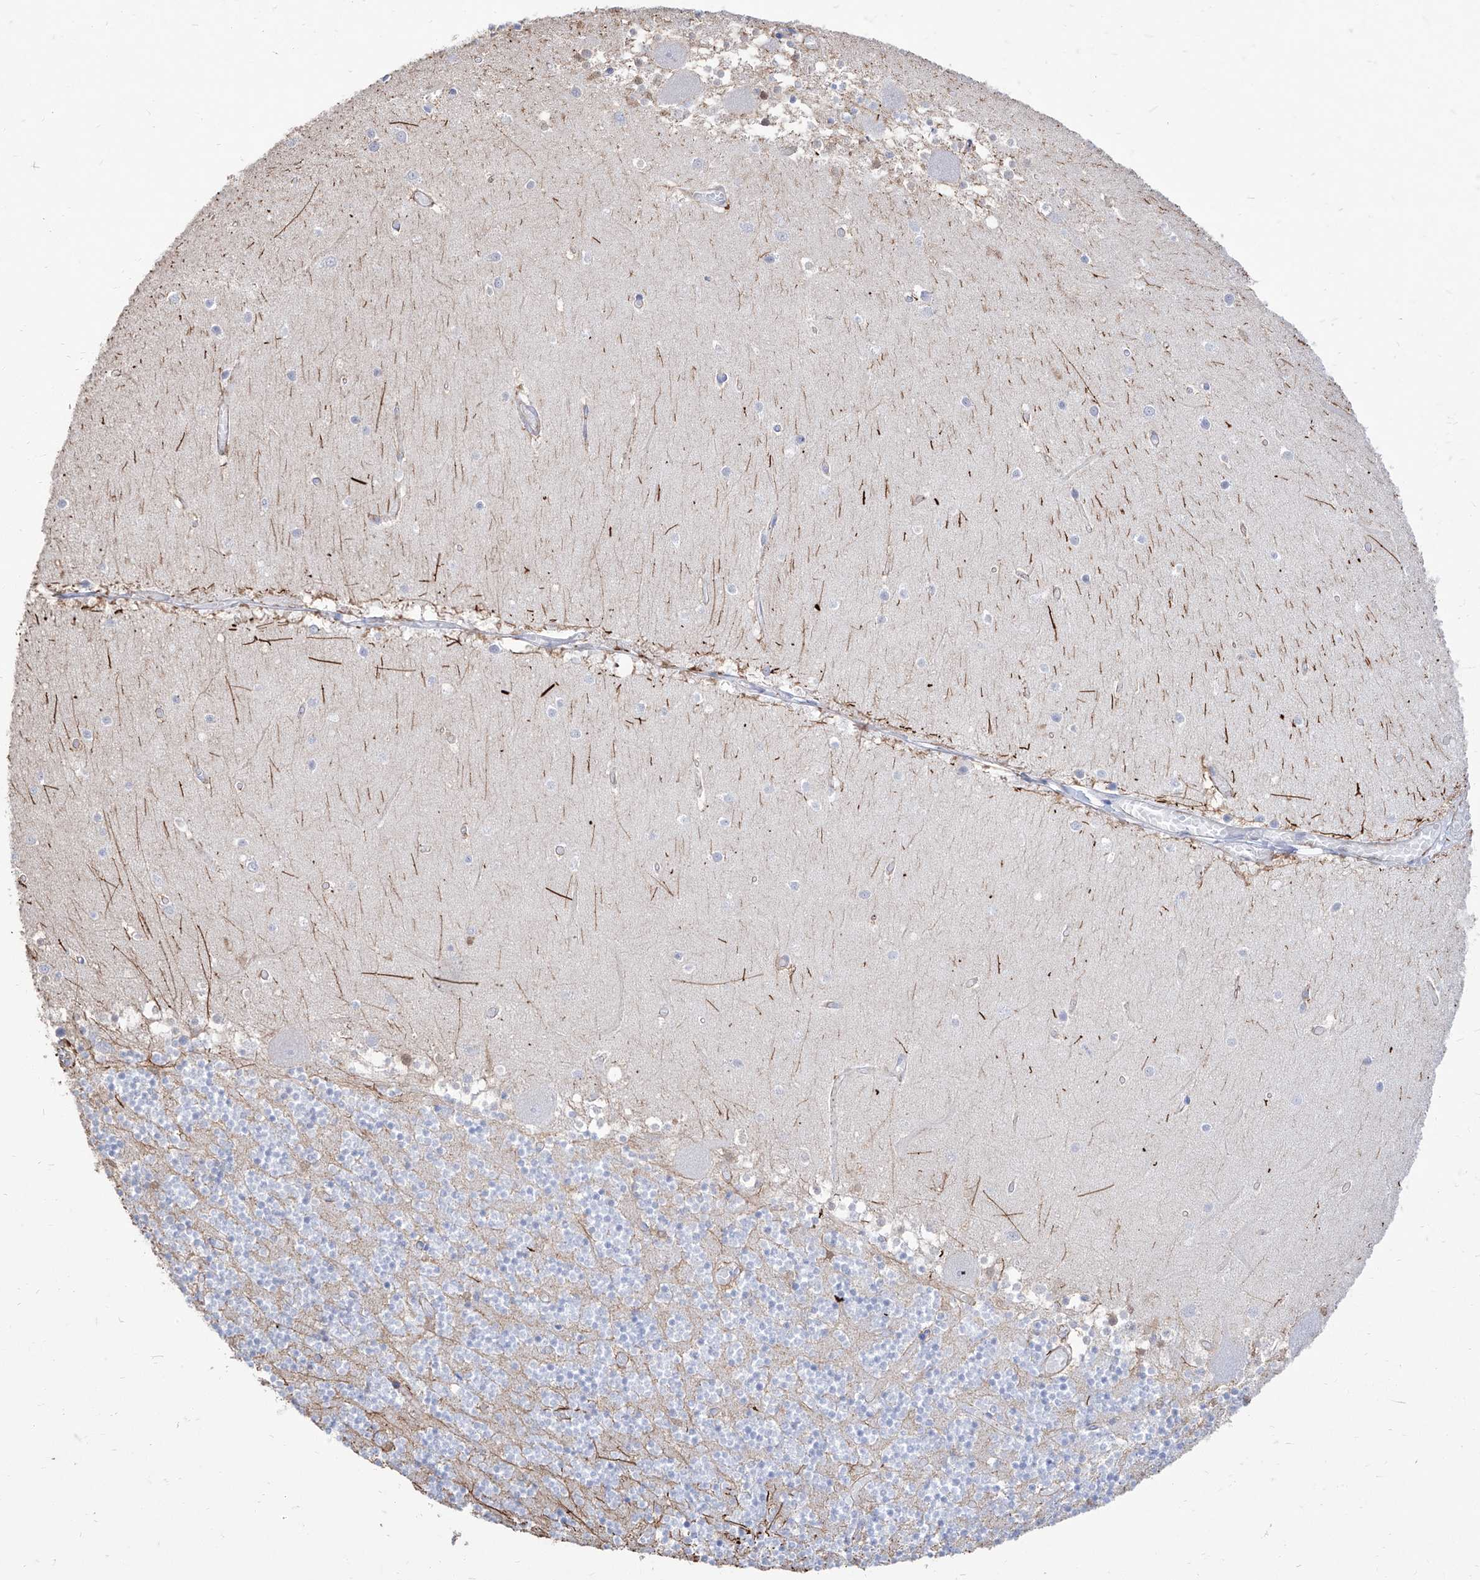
{"staining": {"intensity": "negative", "quantity": "none", "location": "none"}, "tissue": "cerebellum", "cell_type": "Cells in granular layer", "image_type": "normal", "snomed": [{"axis": "morphology", "description": "Normal tissue, NOS"}, {"axis": "topography", "description": "Cerebellum"}], "caption": "Immunohistochemistry histopathology image of normal human cerebellum stained for a protein (brown), which shows no expression in cells in granular layer.", "gene": "C1orf74", "patient": {"sex": "female", "age": 28}}